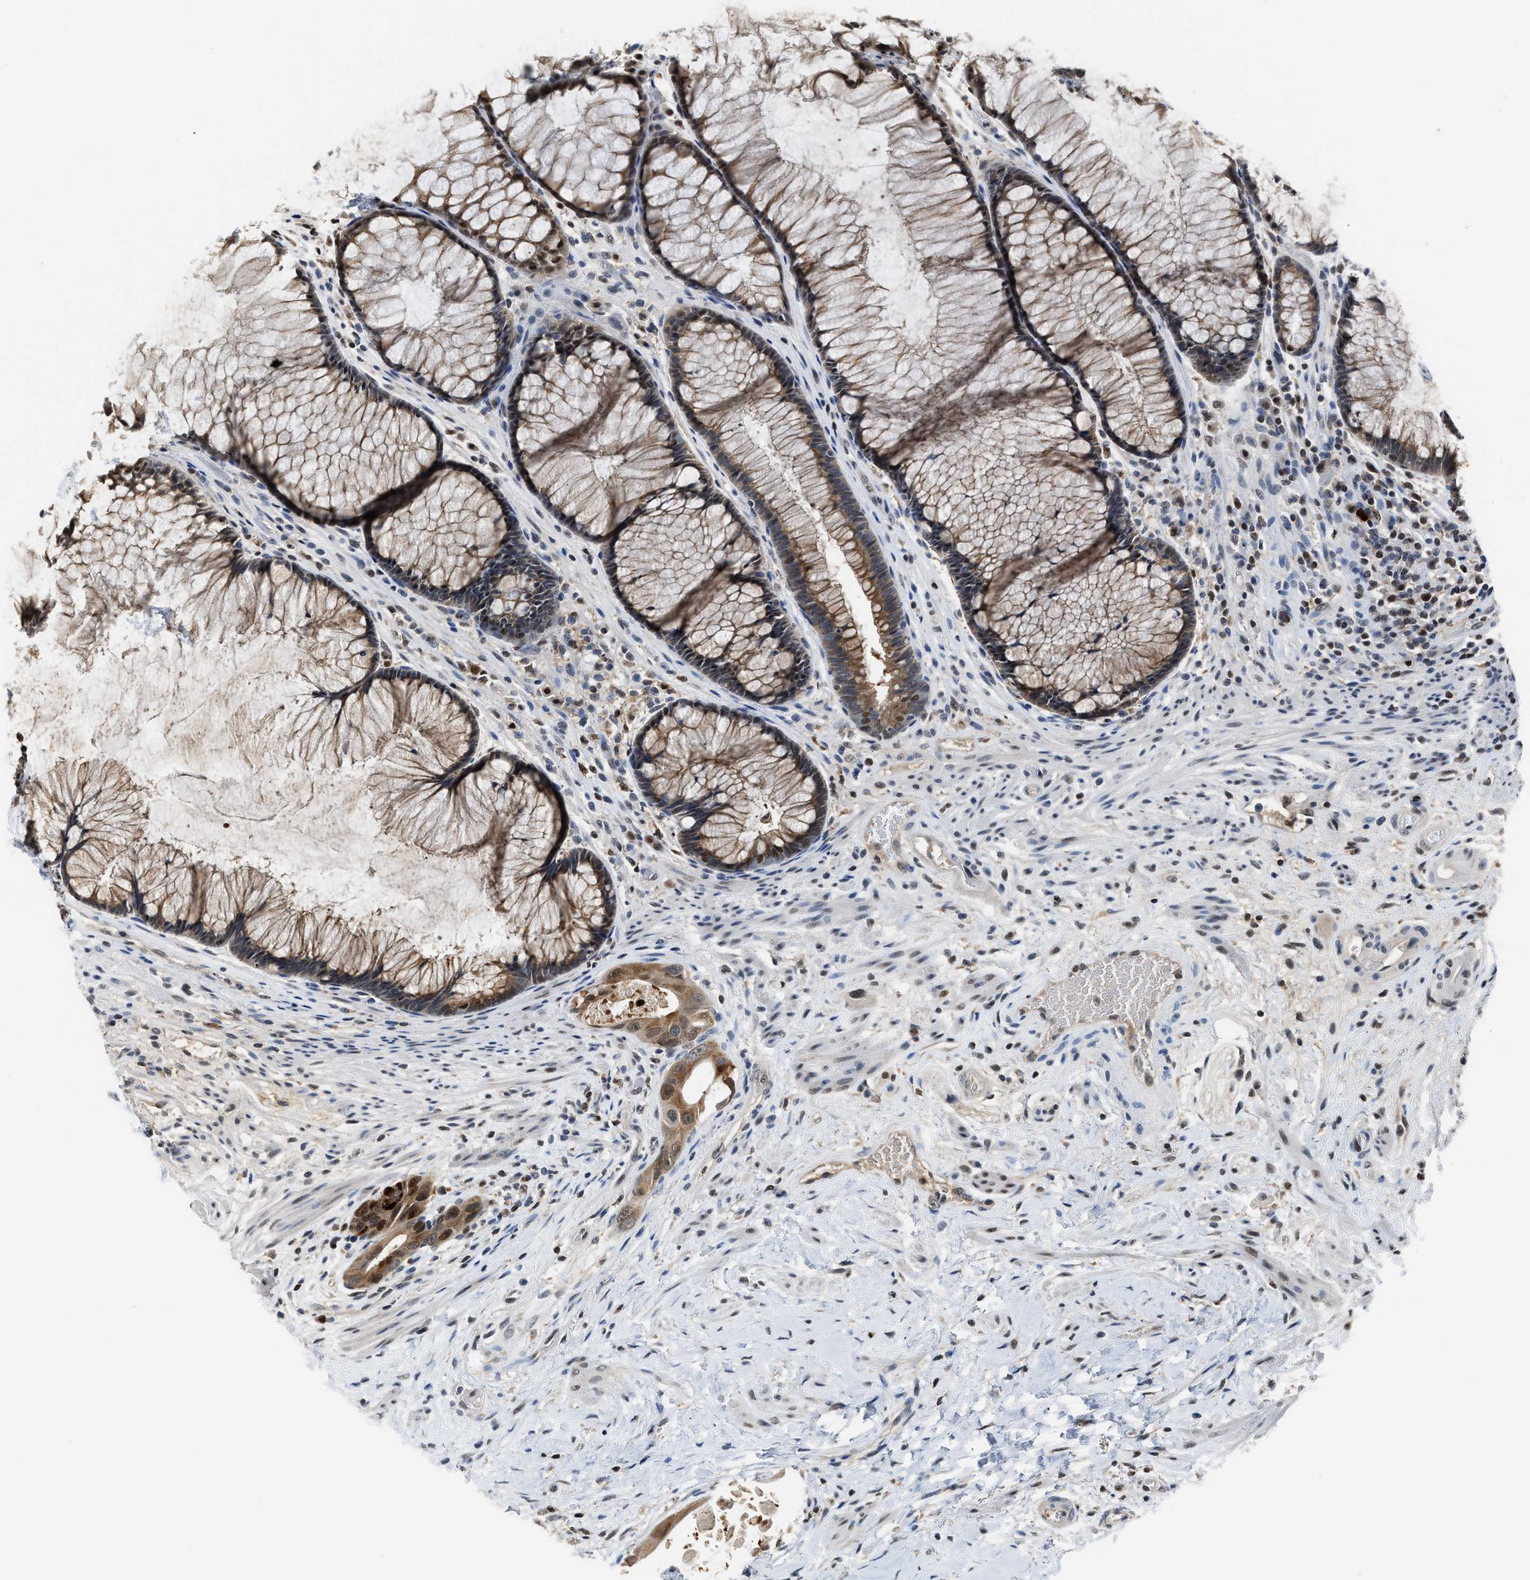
{"staining": {"intensity": "moderate", "quantity": ">75%", "location": "cytoplasmic/membranous,nuclear"}, "tissue": "colorectal cancer", "cell_type": "Tumor cells", "image_type": "cancer", "snomed": [{"axis": "morphology", "description": "Adenocarcinoma, NOS"}, {"axis": "topography", "description": "Rectum"}], "caption": "Immunohistochemical staining of human adenocarcinoma (colorectal) exhibits medium levels of moderate cytoplasmic/membranous and nuclear protein expression in approximately >75% of tumor cells.", "gene": "ALX1", "patient": {"sex": "female", "age": 89}}